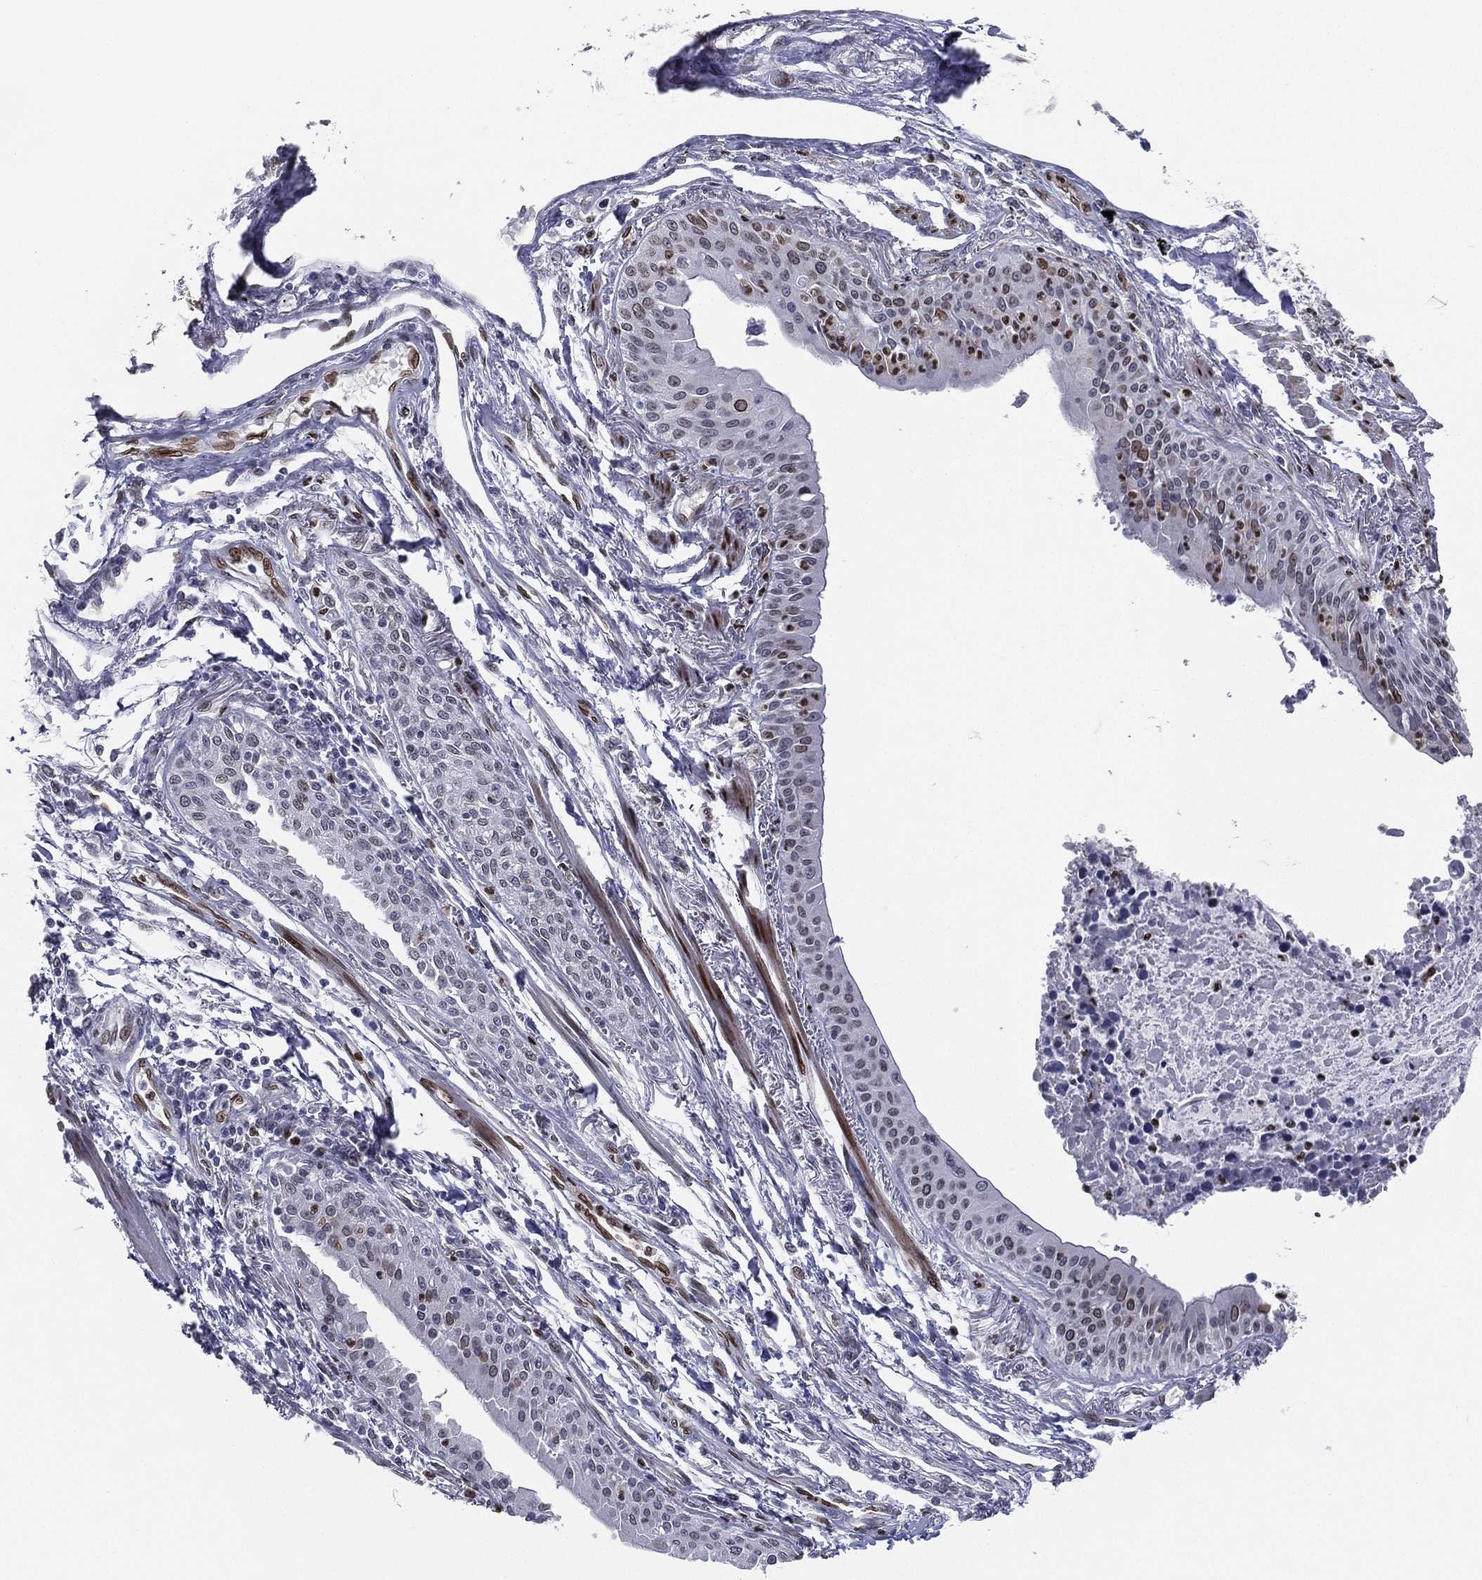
{"staining": {"intensity": "strong", "quantity": "<25%", "location": "nuclear"}, "tissue": "lung cancer", "cell_type": "Tumor cells", "image_type": "cancer", "snomed": [{"axis": "morphology", "description": "Squamous cell carcinoma, NOS"}, {"axis": "topography", "description": "Lung"}], "caption": "This image reveals IHC staining of squamous cell carcinoma (lung), with medium strong nuclear expression in approximately <25% of tumor cells.", "gene": "LMNB1", "patient": {"sex": "male", "age": 73}}